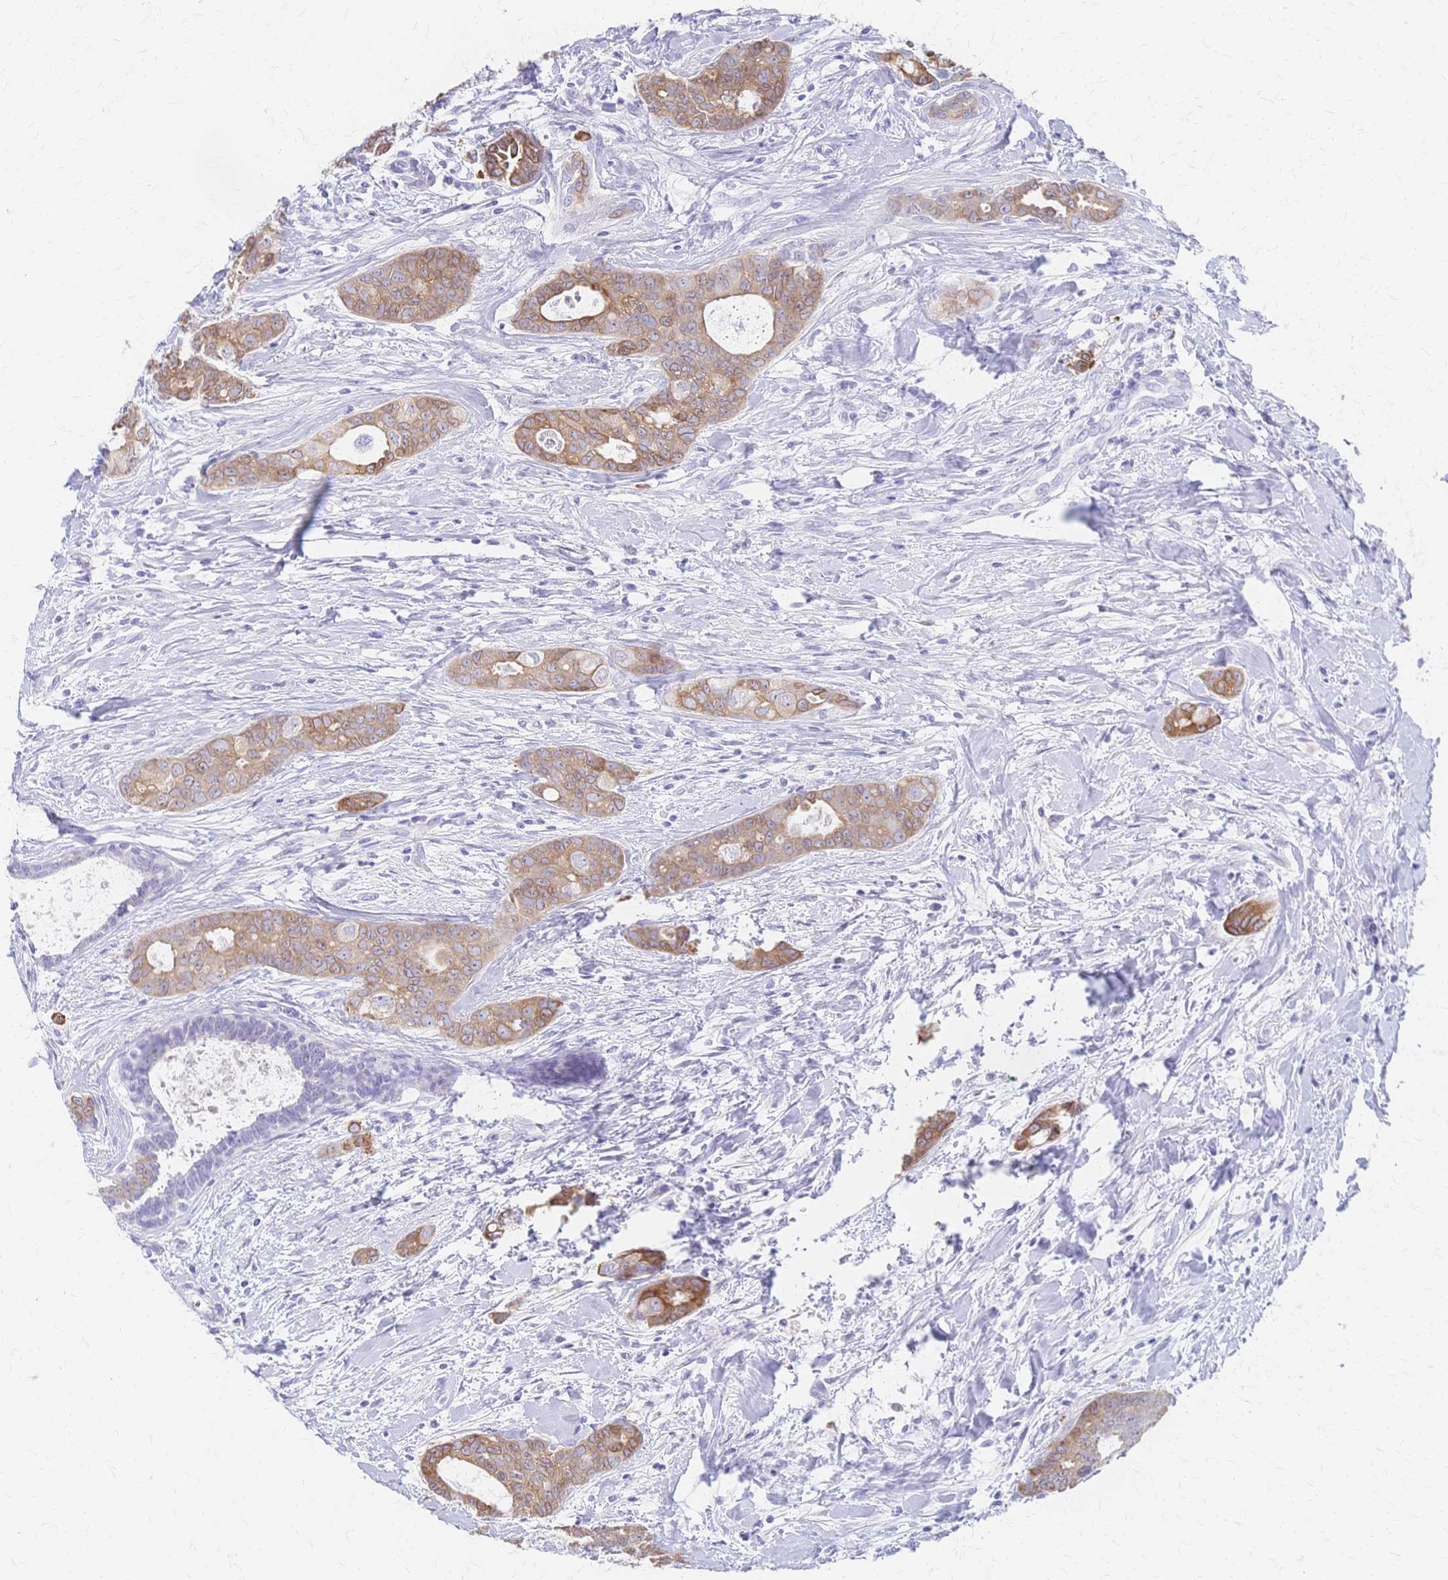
{"staining": {"intensity": "moderate", "quantity": "25%-75%", "location": "cytoplasmic/membranous"}, "tissue": "breast cancer", "cell_type": "Tumor cells", "image_type": "cancer", "snomed": [{"axis": "morphology", "description": "Duct carcinoma"}, {"axis": "topography", "description": "Breast"}], "caption": "This photomicrograph demonstrates immunohistochemistry (IHC) staining of breast cancer (invasive ductal carcinoma), with medium moderate cytoplasmic/membranous staining in approximately 25%-75% of tumor cells.", "gene": "CYB5A", "patient": {"sex": "female", "age": 45}}